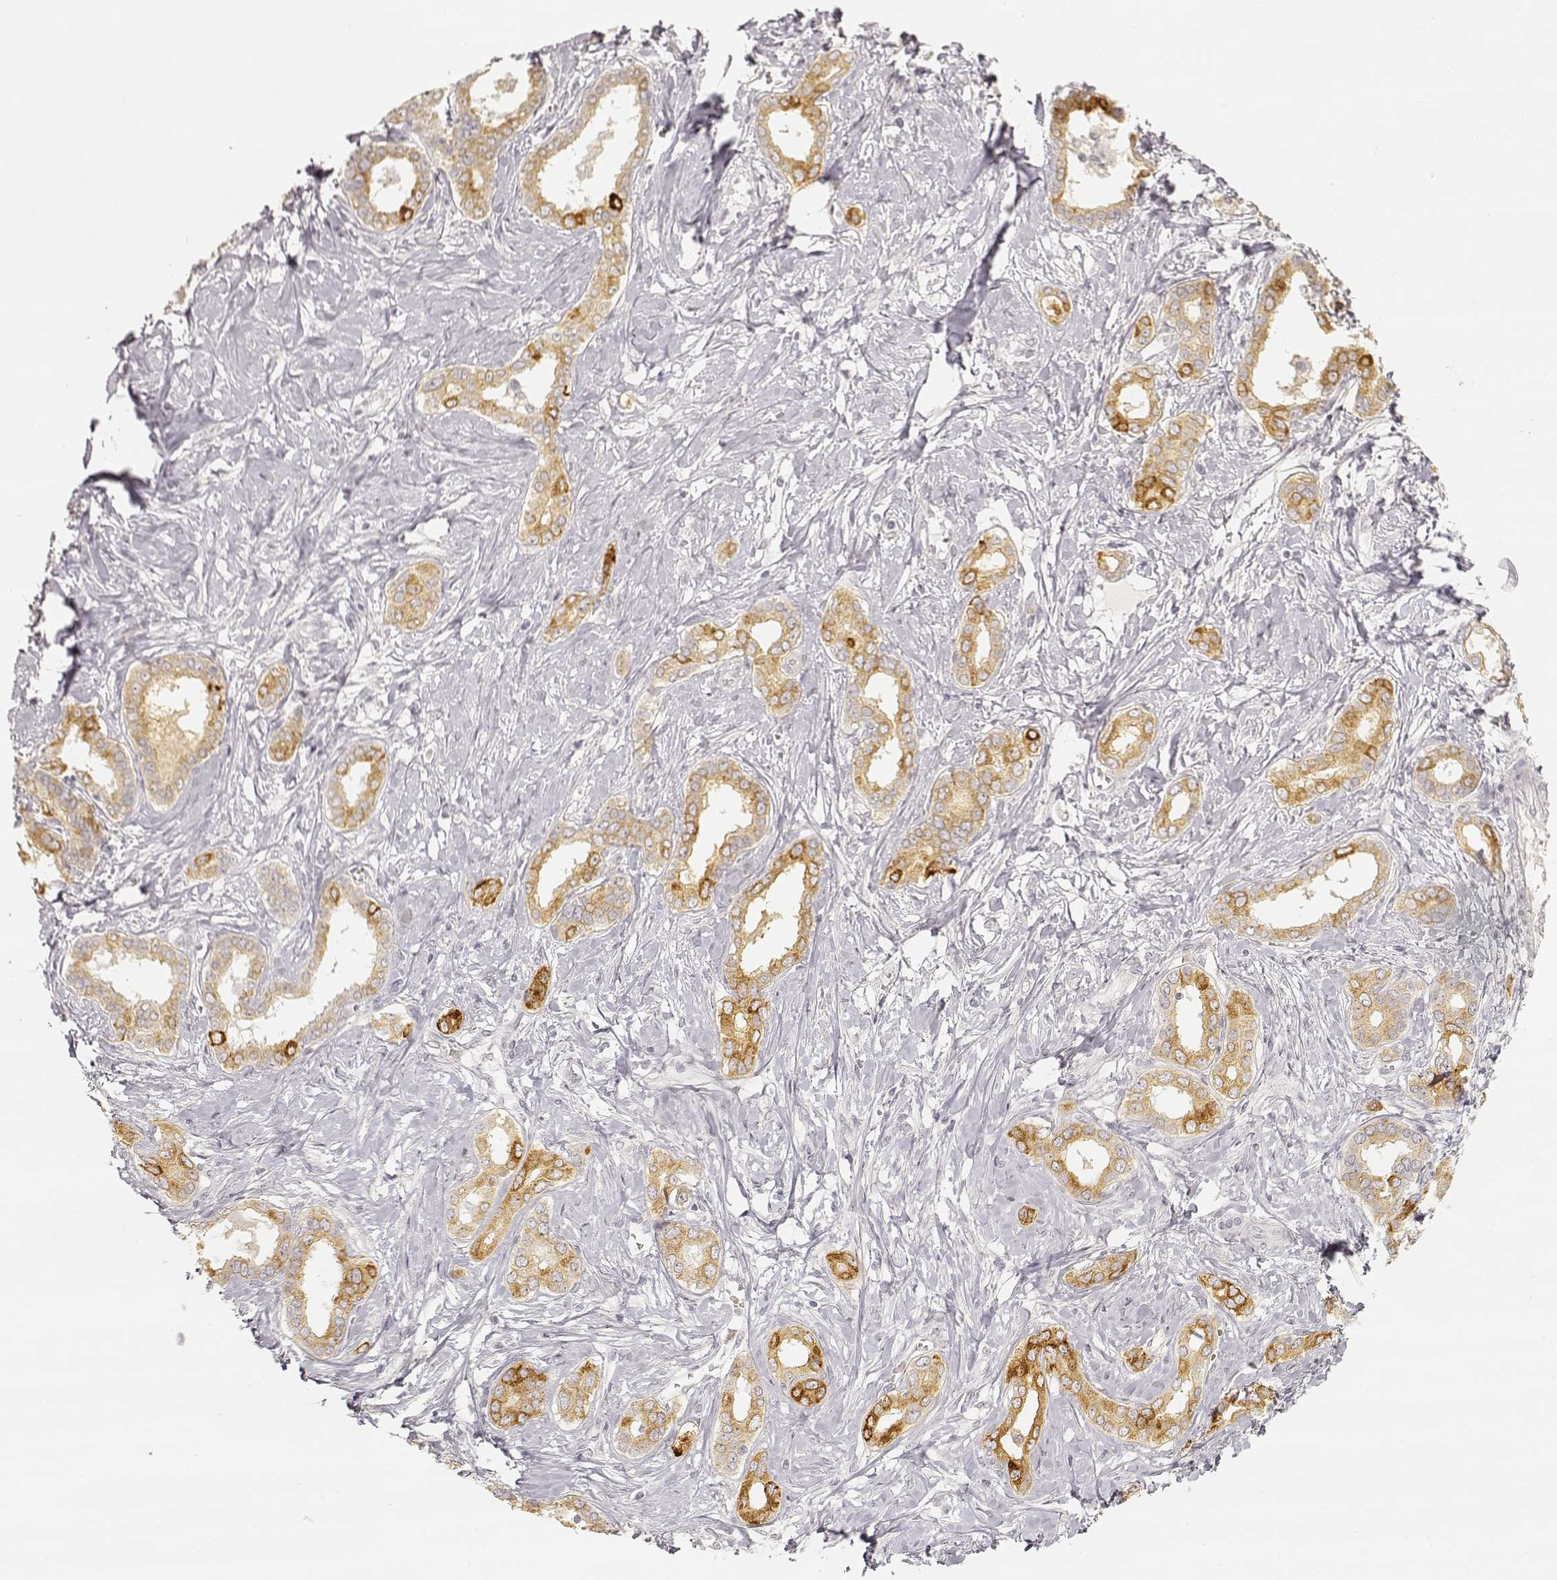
{"staining": {"intensity": "moderate", "quantity": ">75%", "location": "cytoplasmic/membranous"}, "tissue": "liver cancer", "cell_type": "Tumor cells", "image_type": "cancer", "snomed": [{"axis": "morphology", "description": "Cholangiocarcinoma"}, {"axis": "topography", "description": "Liver"}], "caption": "Moderate cytoplasmic/membranous protein staining is present in approximately >75% of tumor cells in cholangiocarcinoma (liver).", "gene": "LAMC2", "patient": {"sex": "female", "age": 47}}